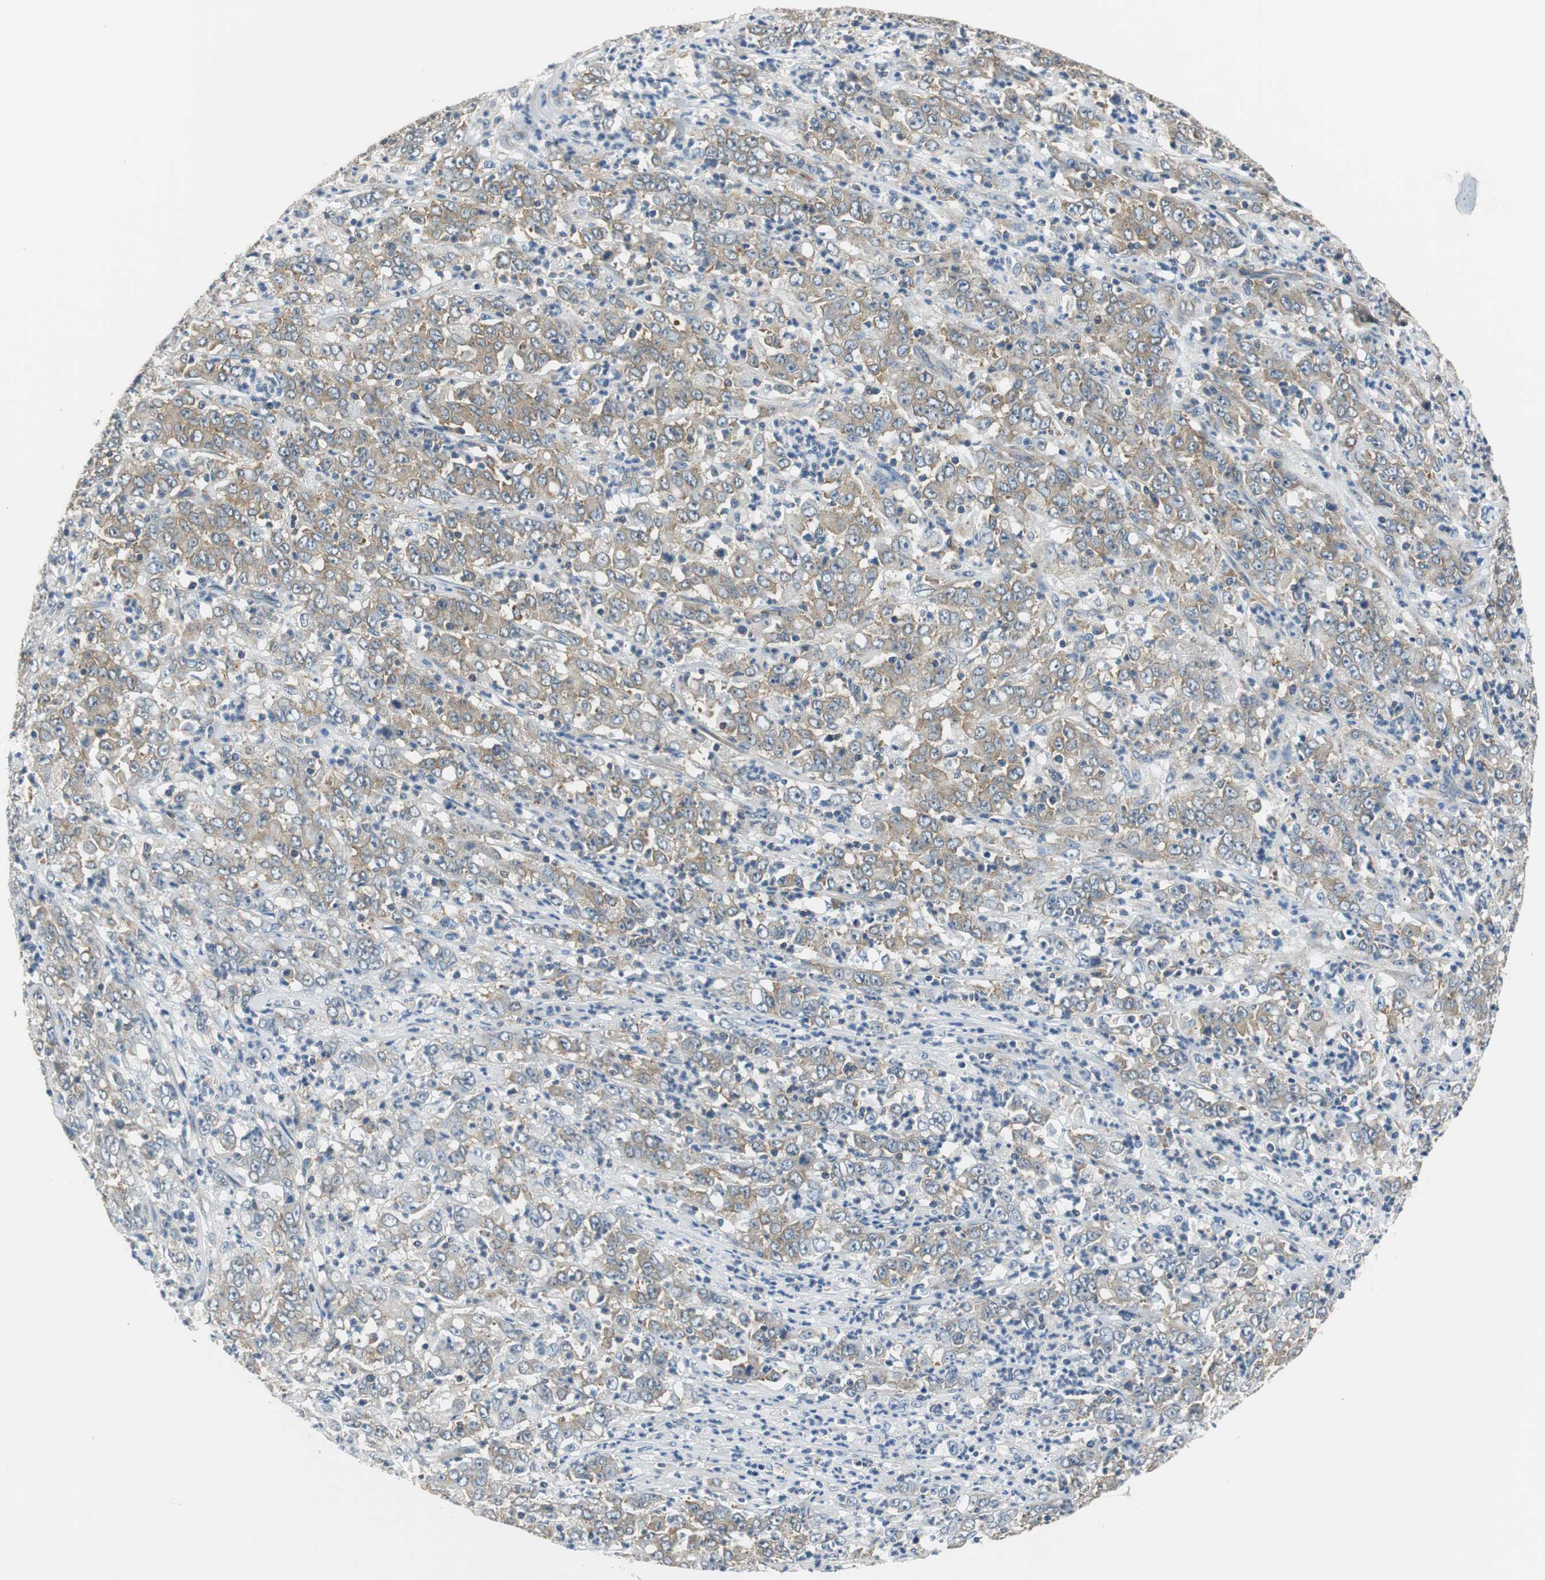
{"staining": {"intensity": "moderate", "quantity": ">75%", "location": "cytoplasmic/membranous"}, "tissue": "stomach cancer", "cell_type": "Tumor cells", "image_type": "cancer", "snomed": [{"axis": "morphology", "description": "Adenocarcinoma, NOS"}, {"axis": "topography", "description": "Stomach, lower"}], "caption": "This is an image of immunohistochemistry staining of adenocarcinoma (stomach), which shows moderate staining in the cytoplasmic/membranous of tumor cells.", "gene": "CNOT3", "patient": {"sex": "female", "age": 71}}